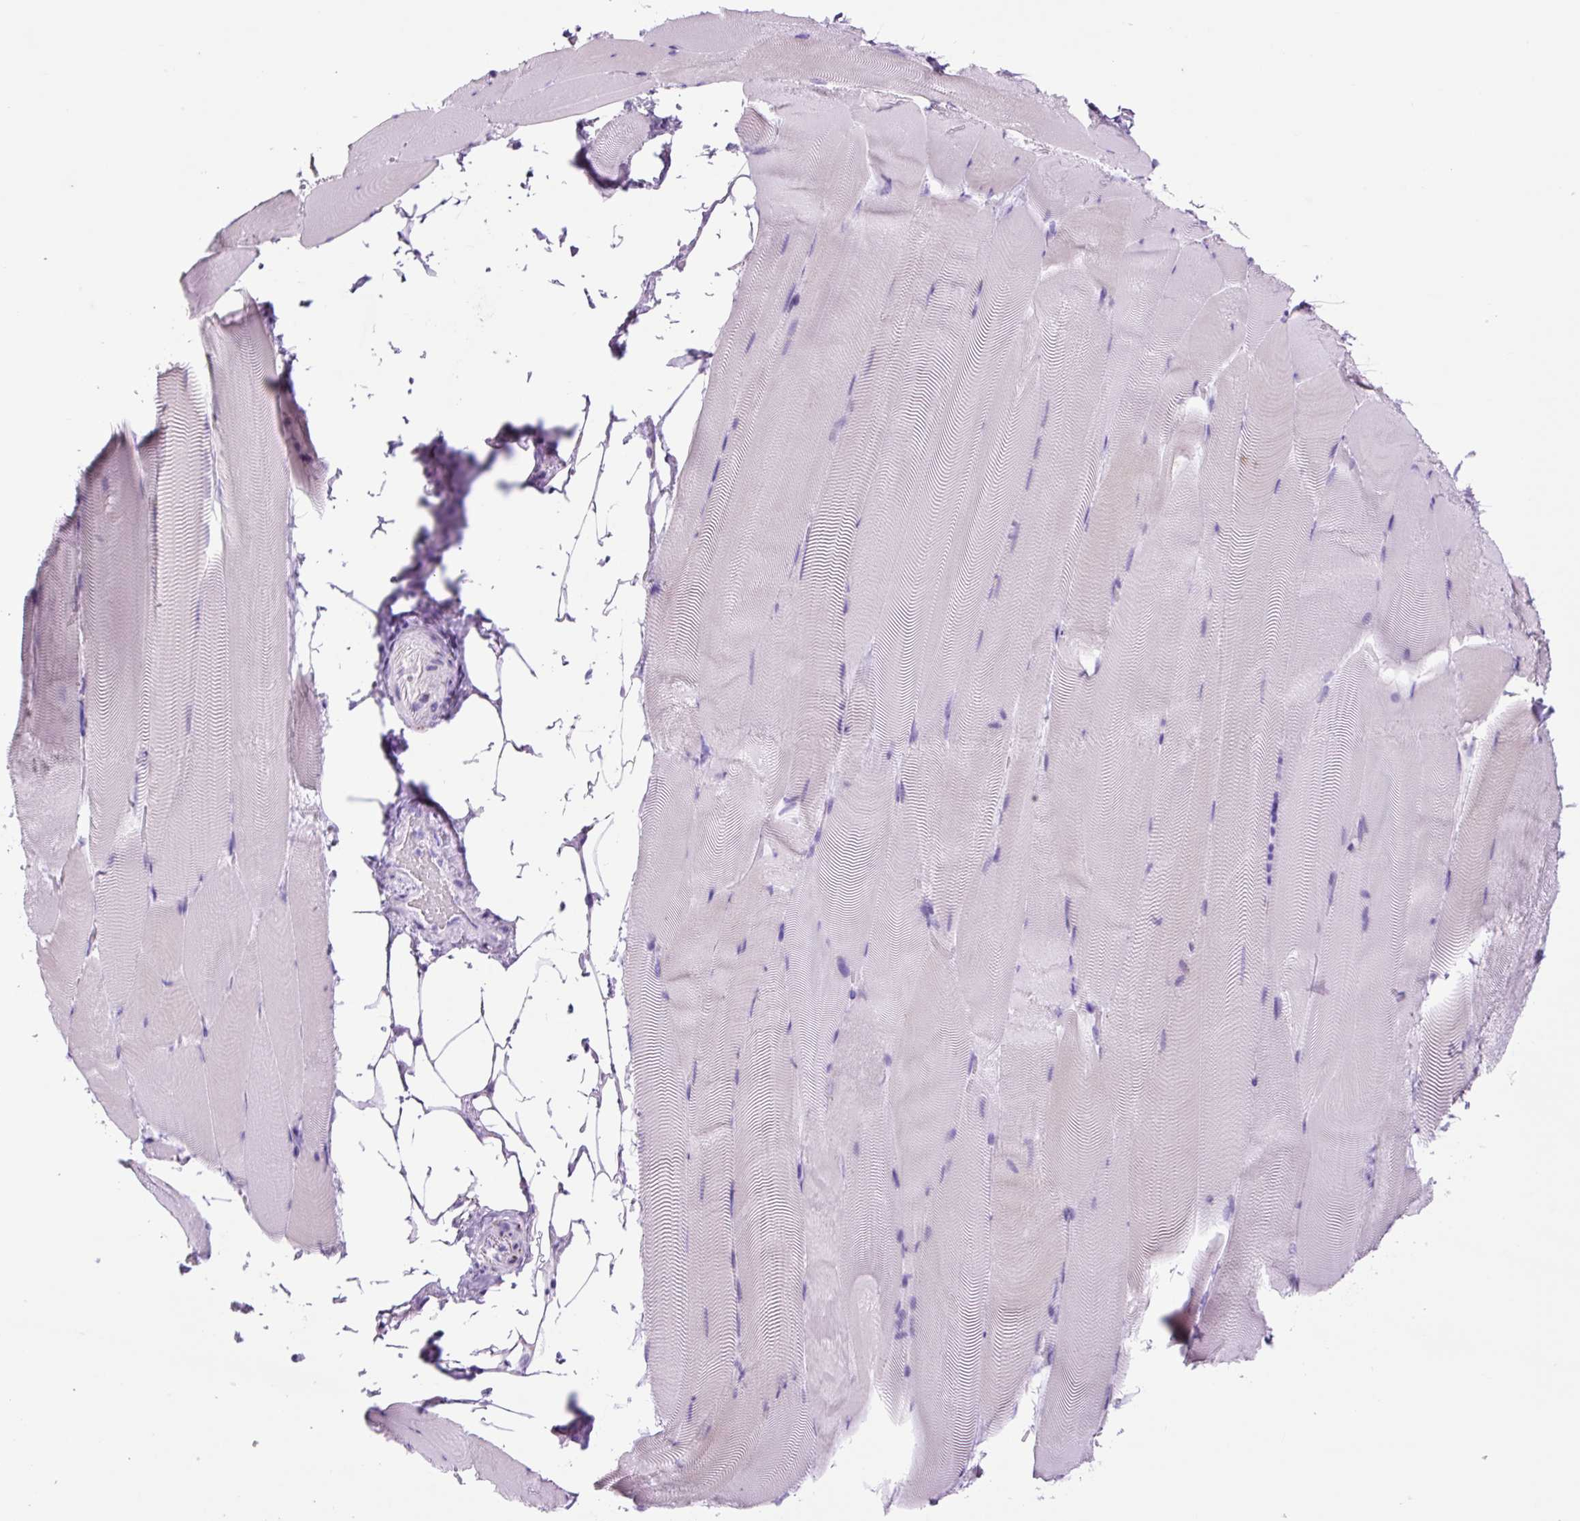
{"staining": {"intensity": "negative", "quantity": "none", "location": "none"}, "tissue": "skeletal muscle", "cell_type": "Myocytes", "image_type": "normal", "snomed": [{"axis": "morphology", "description": "Normal tissue, NOS"}, {"axis": "topography", "description": "Skeletal muscle"}], "caption": "This is a histopathology image of immunohistochemistry (IHC) staining of normal skeletal muscle, which shows no expression in myocytes.", "gene": "LCN10", "patient": {"sex": "female", "age": 64}}